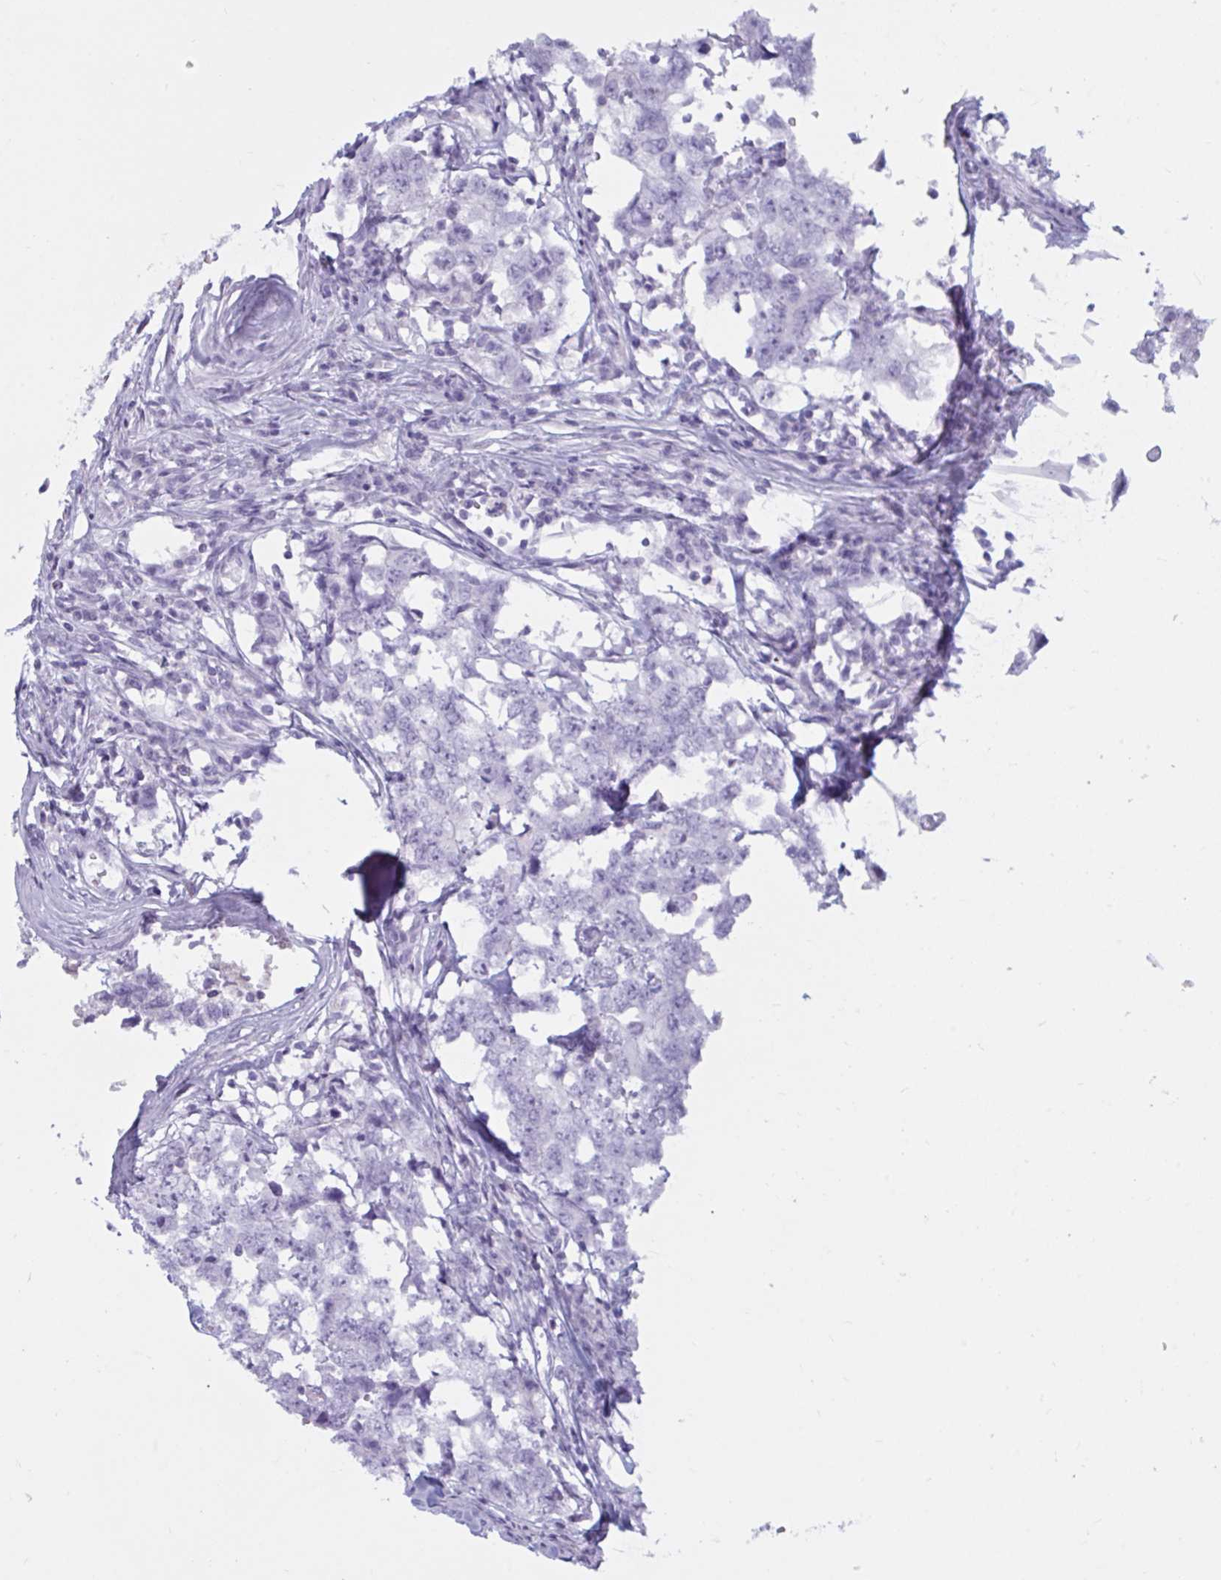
{"staining": {"intensity": "negative", "quantity": "none", "location": "none"}, "tissue": "testis cancer", "cell_type": "Tumor cells", "image_type": "cancer", "snomed": [{"axis": "morphology", "description": "Carcinoma, Embryonal, NOS"}, {"axis": "topography", "description": "Testis"}], "caption": "DAB (3,3'-diaminobenzidine) immunohistochemical staining of human testis cancer reveals no significant positivity in tumor cells. (DAB immunohistochemistry with hematoxylin counter stain).", "gene": "BBS10", "patient": {"sex": "male", "age": 22}}